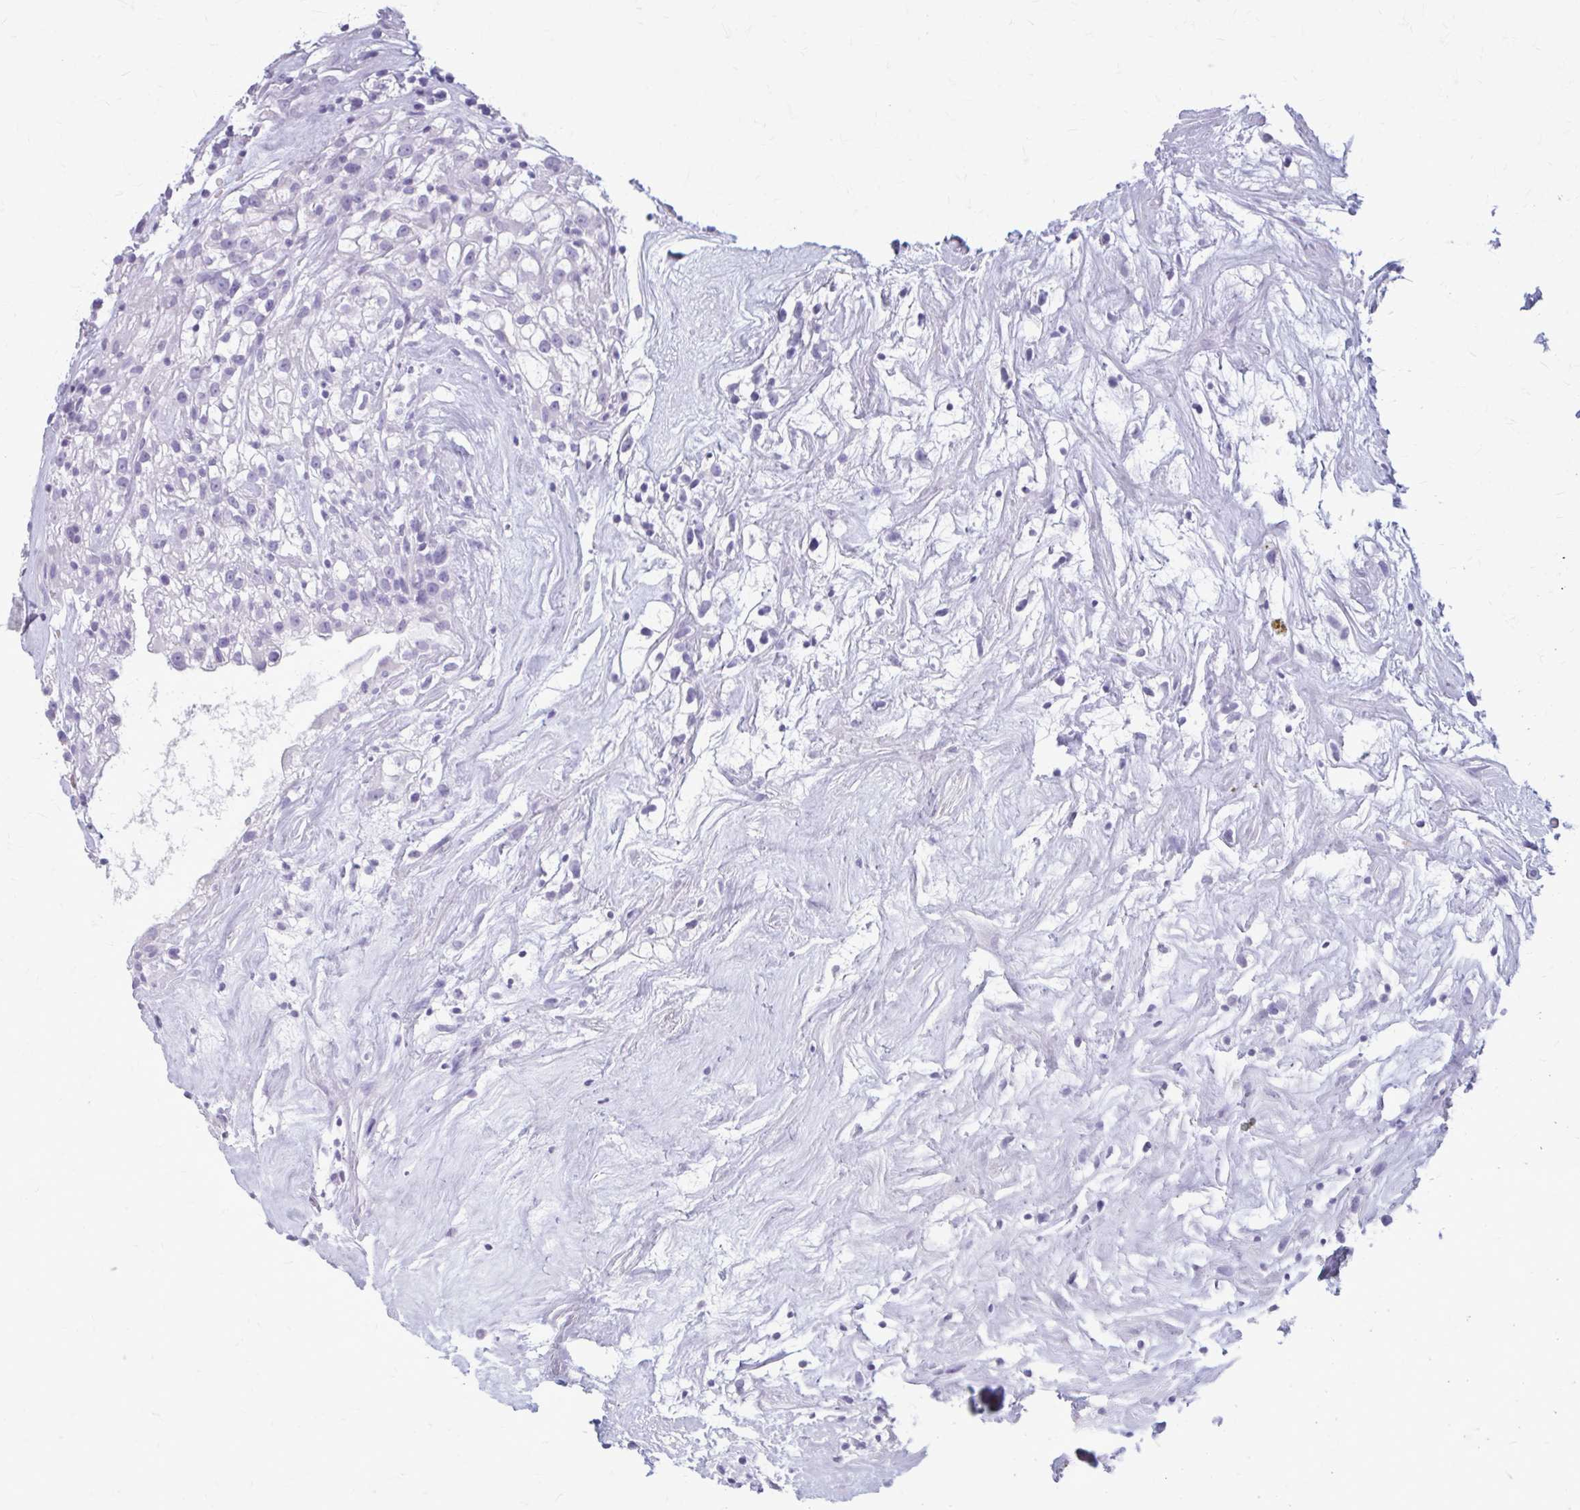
{"staining": {"intensity": "negative", "quantity": "none", "location": "none"}, "tissue": "renal cancer", "cell_type": "Tumor cells", "image_type": "cancer", "snomed": [{"axis": "morphology", "description": "Adenocarcinoma, NOS"}, {"axis": "topography", "description": "Kidney"}], "caption": "Immunohistochemical staining of renal cancer (adenocarcinoma) shows no significant expression in tumor cells.", "gene": "KRT5", "patient": {"sex": "female", "age": 57}}